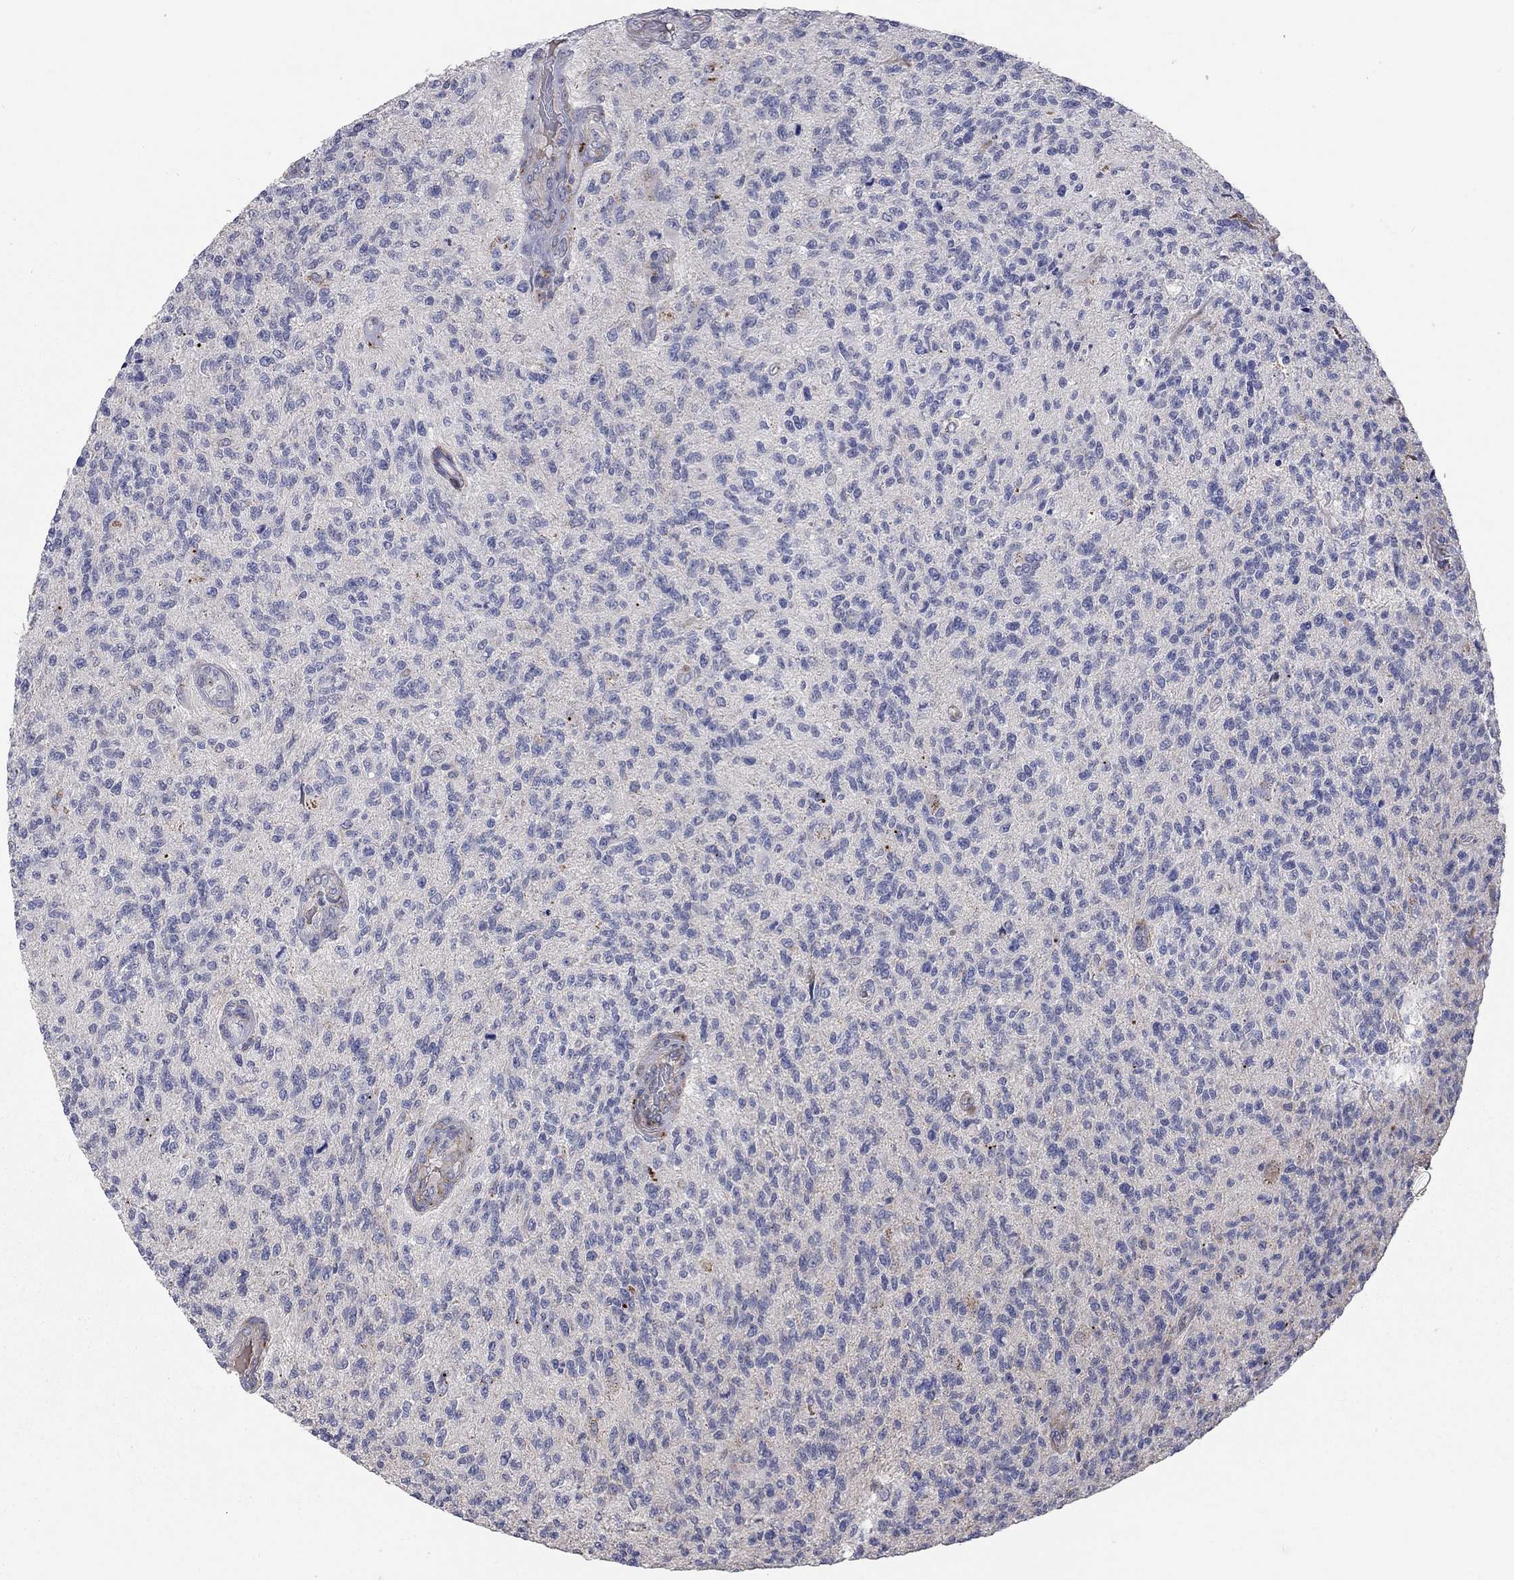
{"staining": {"intensity": "negative", "quantity": "none", "location": "none"}, "tissue": "glioma", "cell_type": "Tumor cells", "image_type": "cancer", "snomed": [{"axis": "morphology", "description": "Glioma, malignant, High grade"}, {"axis": "topography", "description": "Brain"}], "caption": "Human glioma stained for a protein using IHC exhibits no positivity in tumor cells.", "gene": "KANSL1L", "patient": {"sex": "male", "age": 56}}